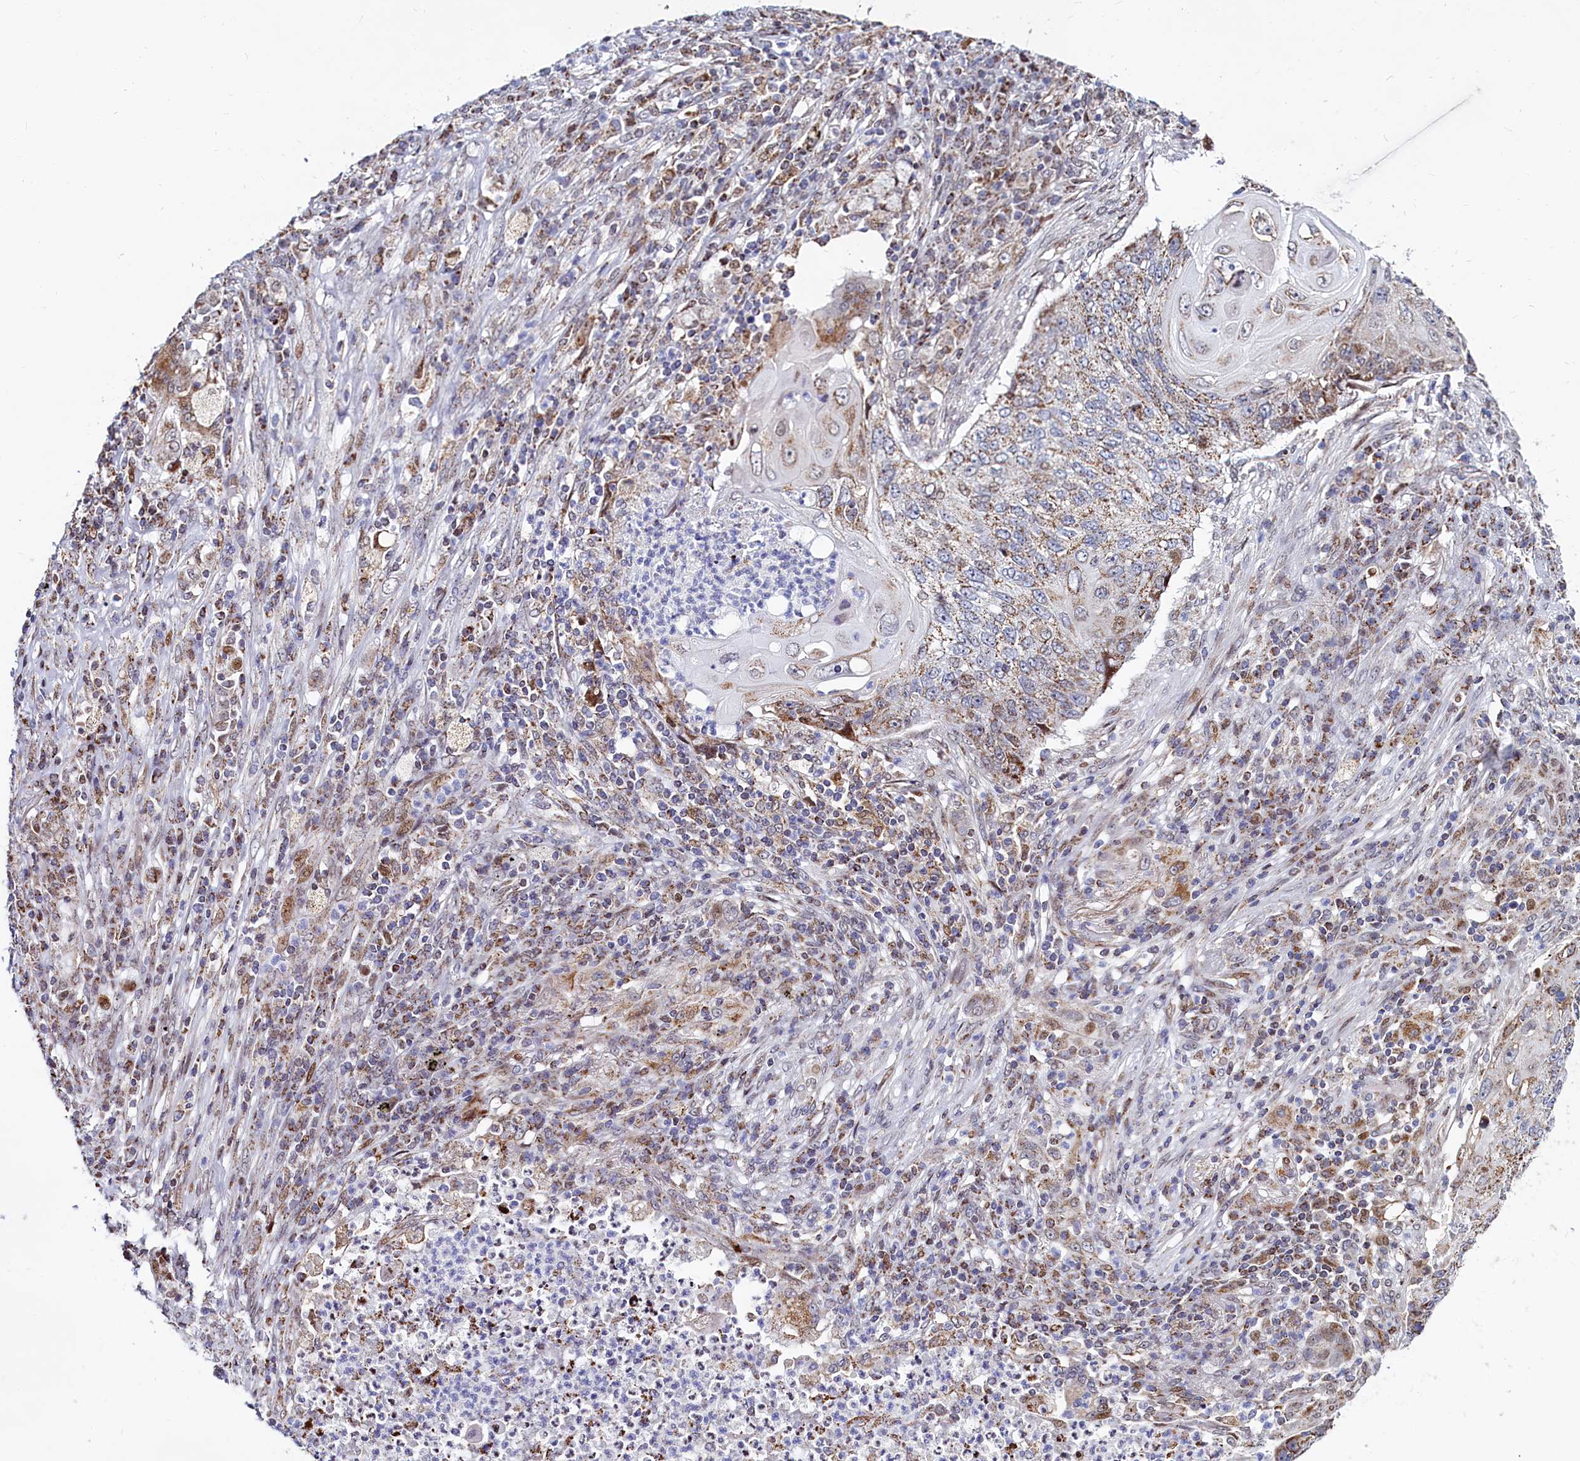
{"staining": {"intensity": "moderate", "quantity": ">75%", "location": "cytoplasmic/membranous"}, "tissue": "lung cancer", "cell_type": "Tumor cells", "image_type": "cancer", "snomed": [{"axis": "morphology", "description": "Squamous cell carcinoma, NOS"}, {"axis": "topography", "description": "Lung"}], "caption": "Protein expression analysis of human squamous cell carcinoma (lung) reveals moderate cytoplasmic/membranous expression in approximately >75% of tumor cells.", "gene": "HDGFL3", "patient": {"sex": "female", "age": 63}}